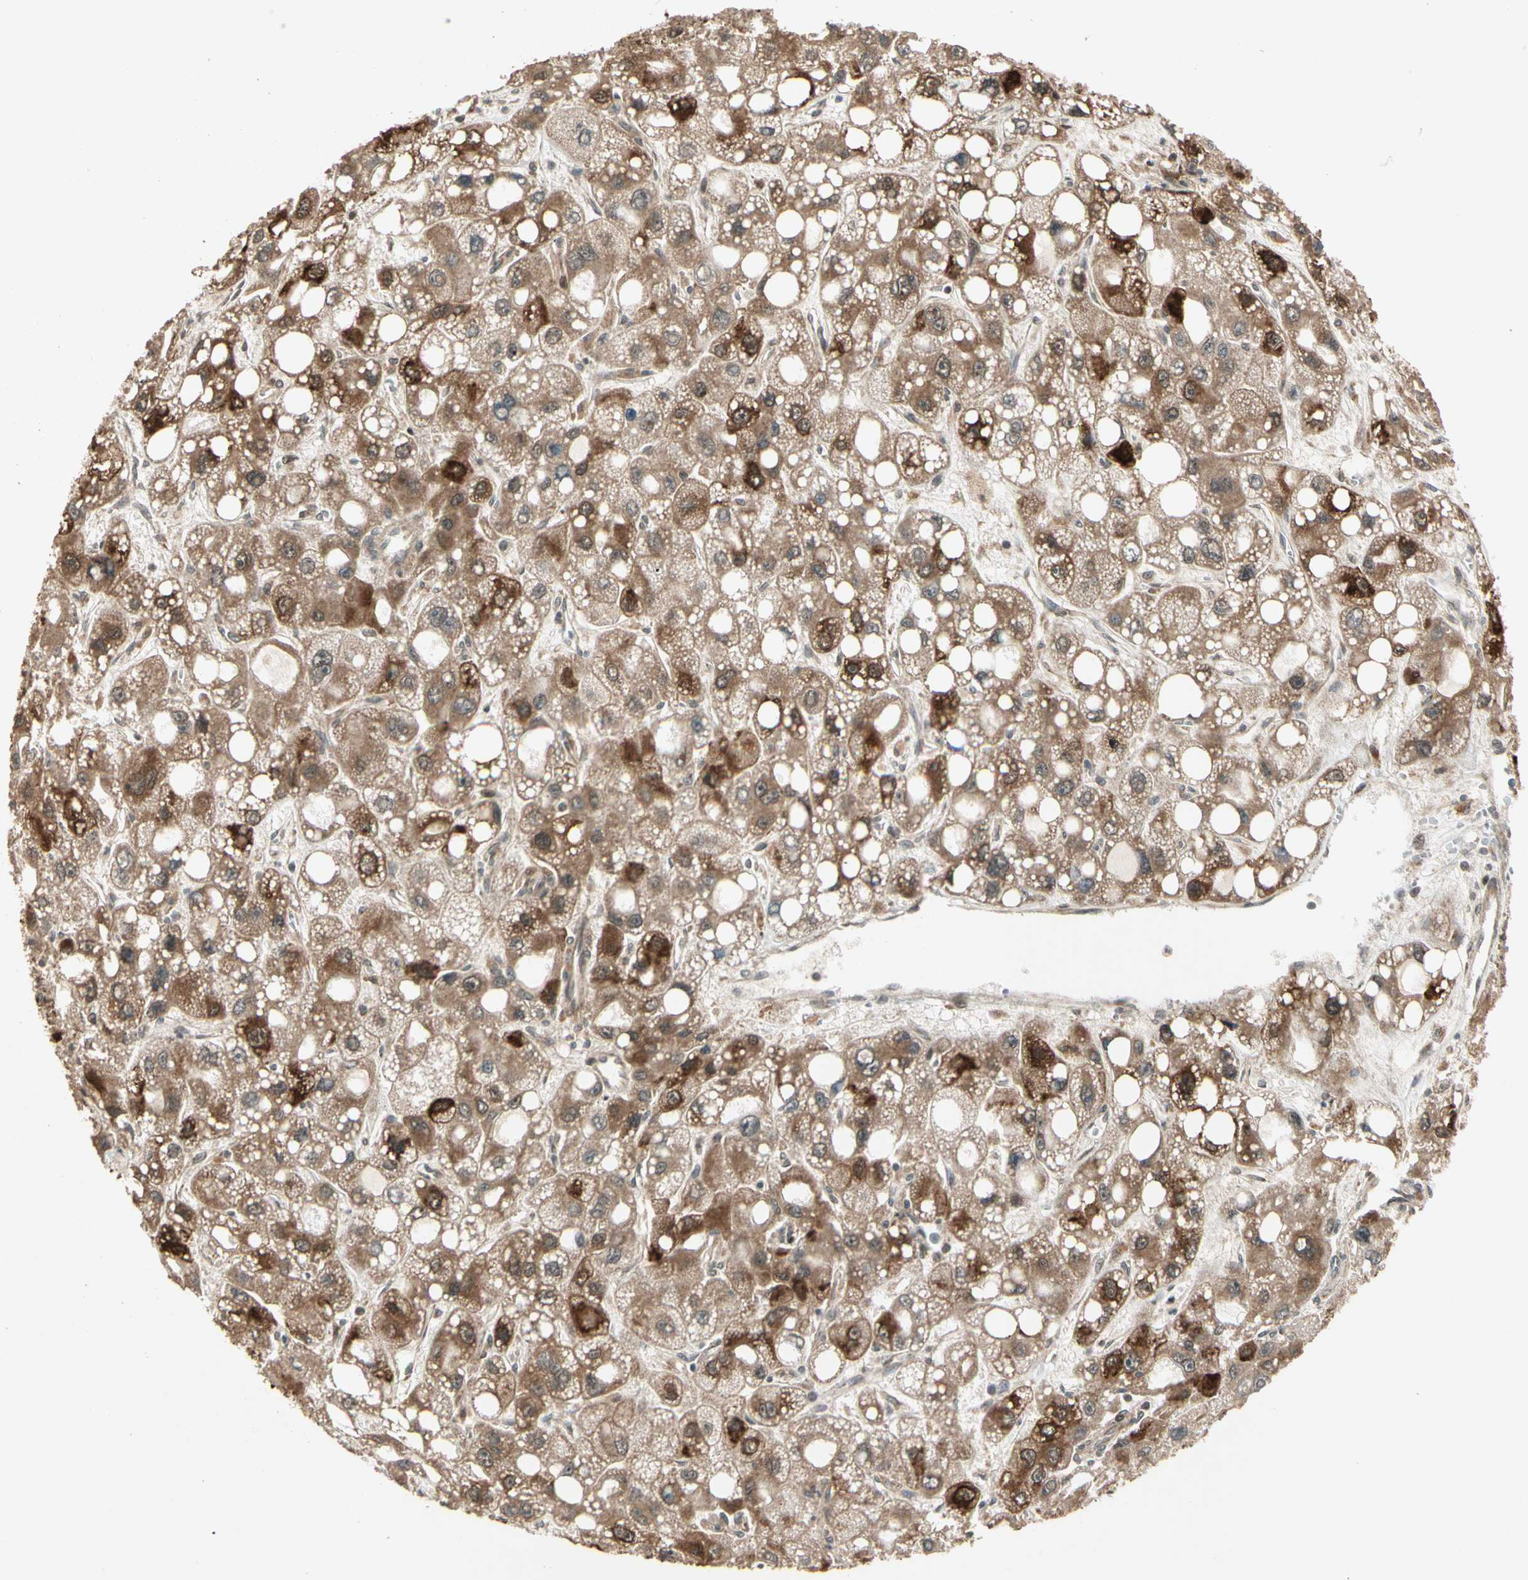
{"staining": {"intensity": "strong", "quantity": "25%-75%", "location": "cytoplasmic/membranous"}, "tissue": "liver cancer", "cell_type": "Tumor cells", "image_type": "cancer", "snomed": [{"axis": "morphology", "description": "Carcinoma, Hepatocellular, NOS"}, {"axis": "topography", "description": "Liver"}], "caption": "Strong cytoplasmic/membranous positivity is seen in about 25%-75% of tumor cells in liver cancer.", "gene": "GLUL", "patient": {"sex": "male", "age": 55}}